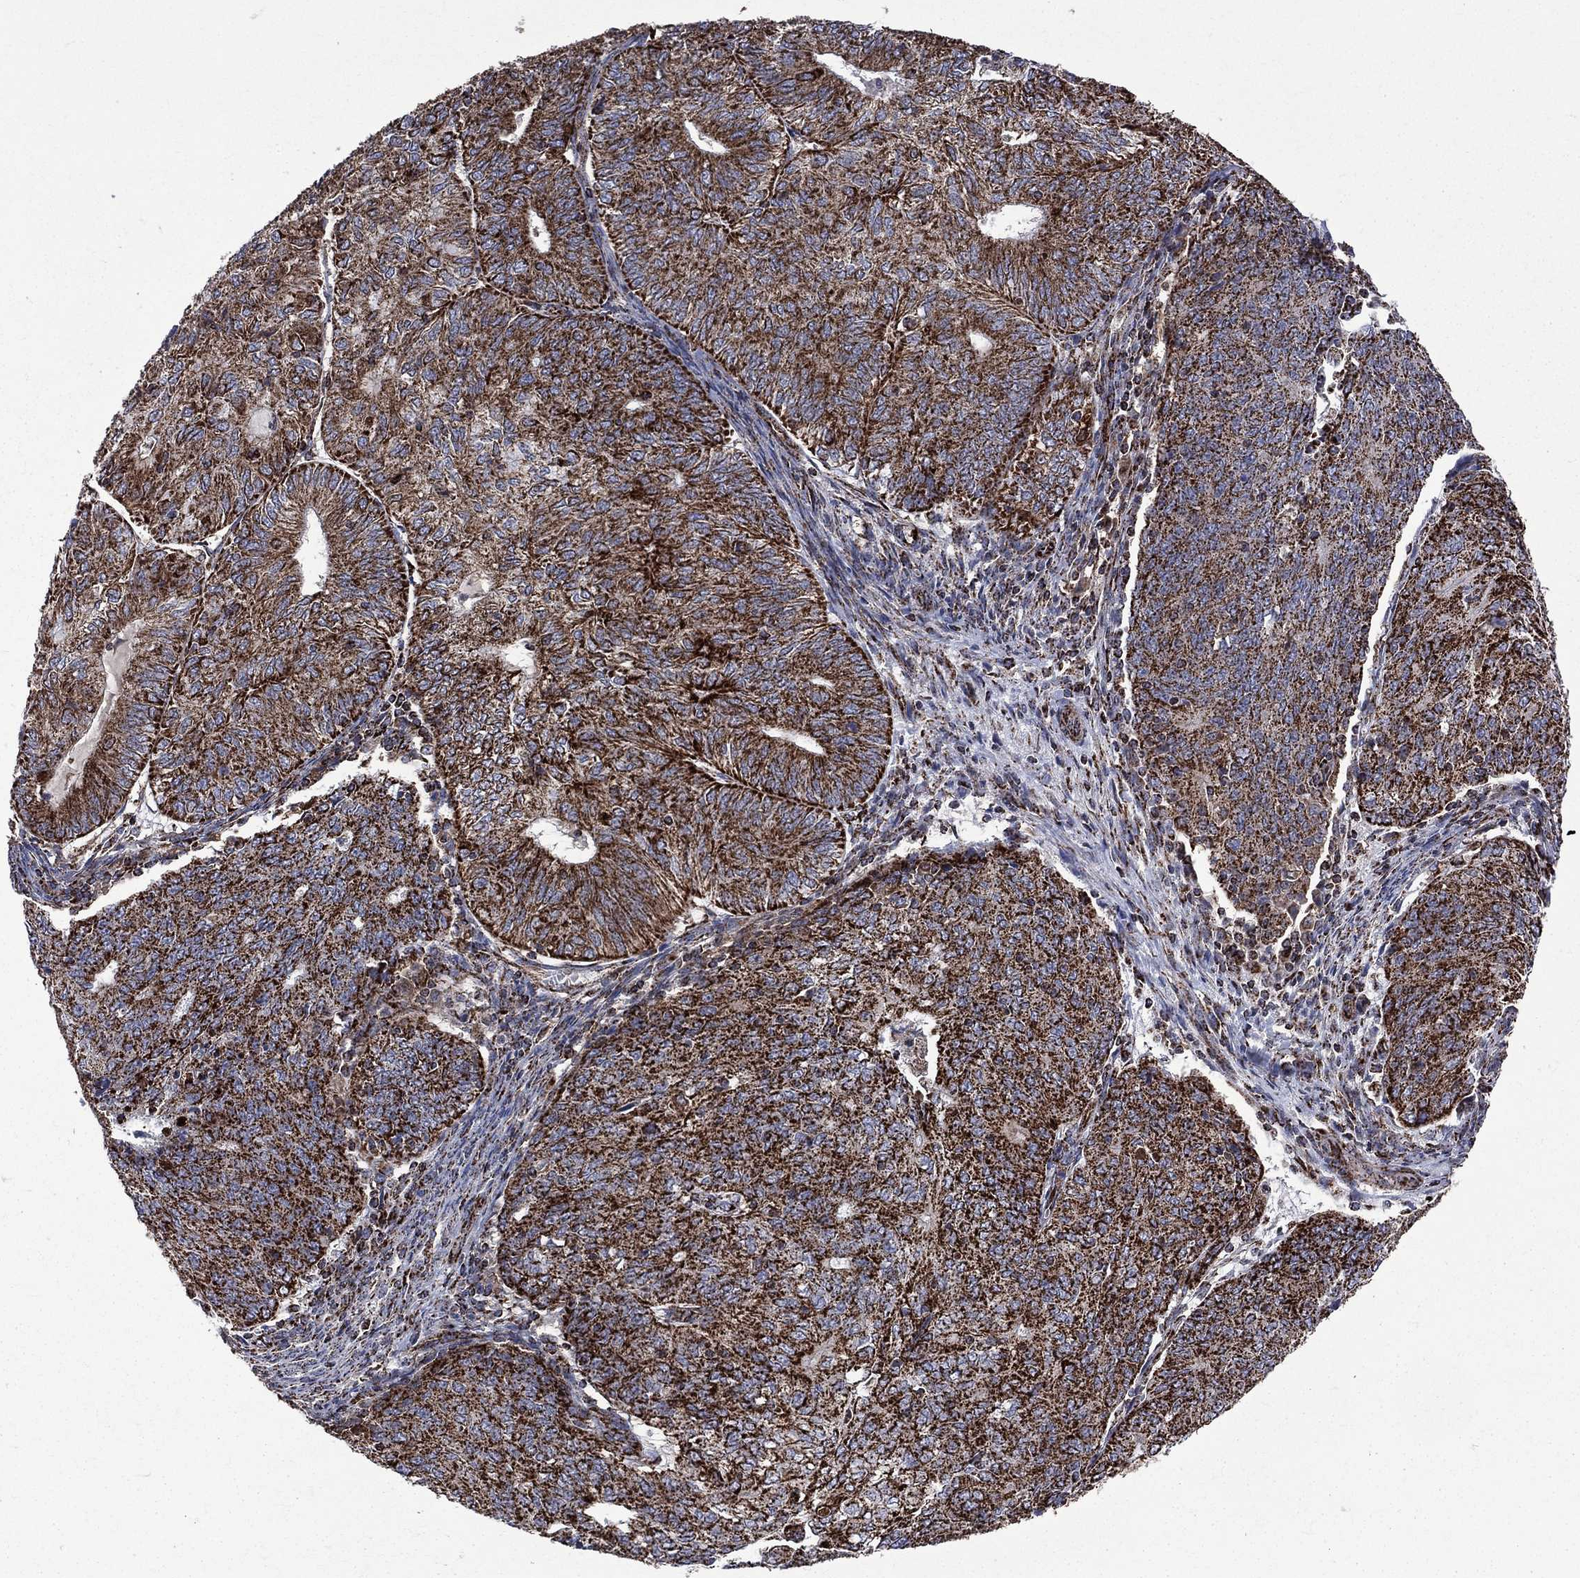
{"staining": {"intensity": "strong", "quantity": ">75%", "location": "cytoplasmic/membranous"}, "tissue": "endometrial cancer", "cell_type": "Tumor cells", "image_type": "cancer", "snomed": [{"axis": "morphology", "description": "Adenocarcinoma, NOS"}, {"axis": "topography", "description": "Endometrium"}], "caption": "Immunohistochemical staining of human endometrial cancer (adenocarcinoma) displays strong cytoplasmic/membranous protein staining in about >75% of tumor cells. (IHC, brightfield microscopy, high magnification).", "gene": "GOT2", "patient": {"sex": "female", "age": 82}}